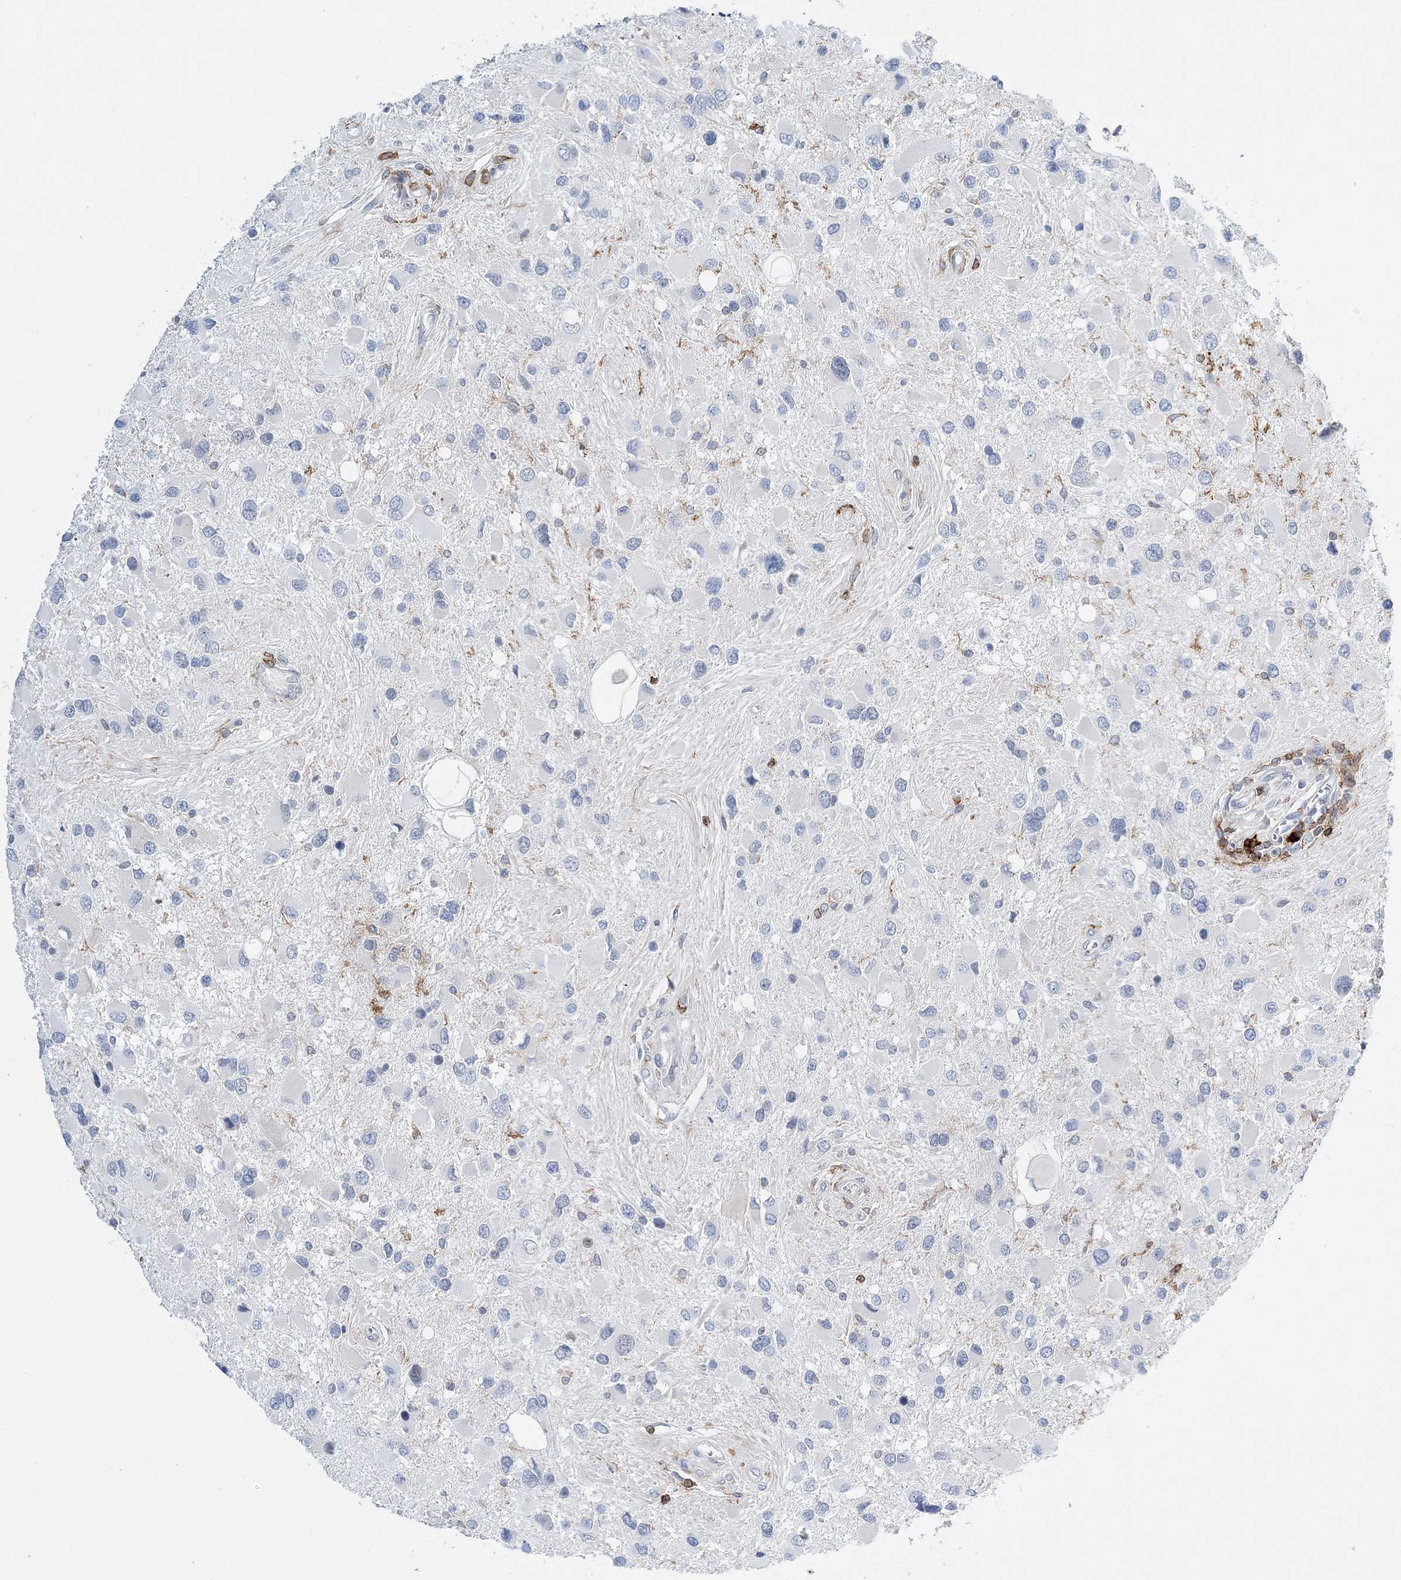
{"staining": {"intensity": "negative", "quantity": "none", "location": "none"}, "tissue": "glioma", "cell_type": "Tumor cells", "image_type": "cancer", "snomed": [{"axis": "morphology", "description": "Glioma, malignant, High grade"}, {"axis": "topography", "description": "Brain"}], "caption": "Human malignant high-grade glioma stained for a protein using IHC exhibits no expression in tumor cells.", "gene": "PRMT9", "patient": {"sex": "male", "age": 53}}